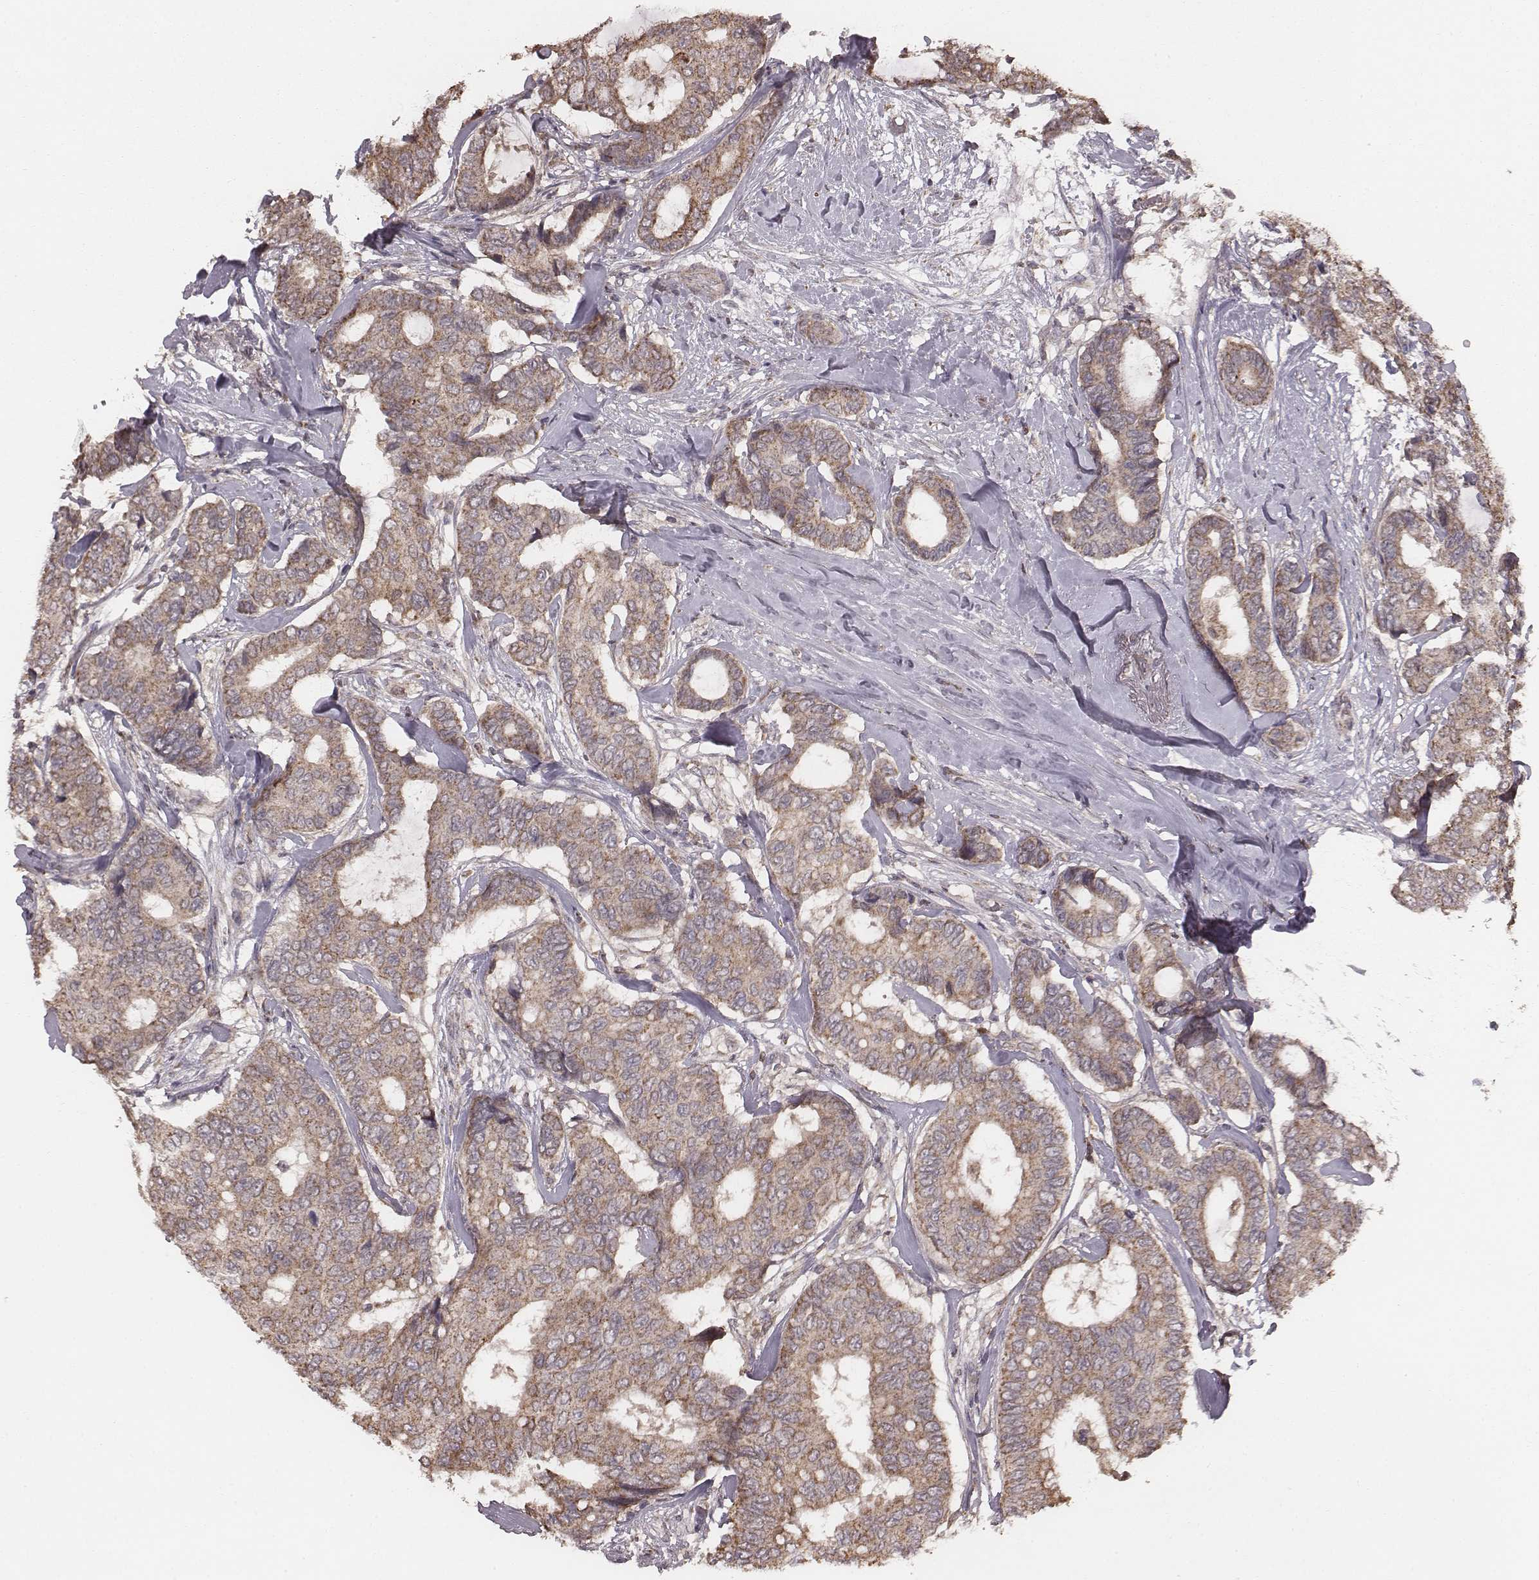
{"staining": {"intensity": "moderate", "quantity": ">75%", "location": "cytoplasmic/membranous"}, "tissue": "breast cancer", "cell_type": "Tumor cells", "image_type": "cancer", "snomed": [{"axis": "morphology", "description": "Duct carcinoma"}, {"axis": "topography", "description": "Breast"}], "caption": "Immunohistochemistry of human breast cancer reveals medium levels of moderate cytoplasmic/membranous expression in about >75% of tumor cells. (brown staining indicates protein expression, while blue staining denotes nuclei).", "gene": "PDCD2L", "patient": {"sex": "female", "age": 75}}